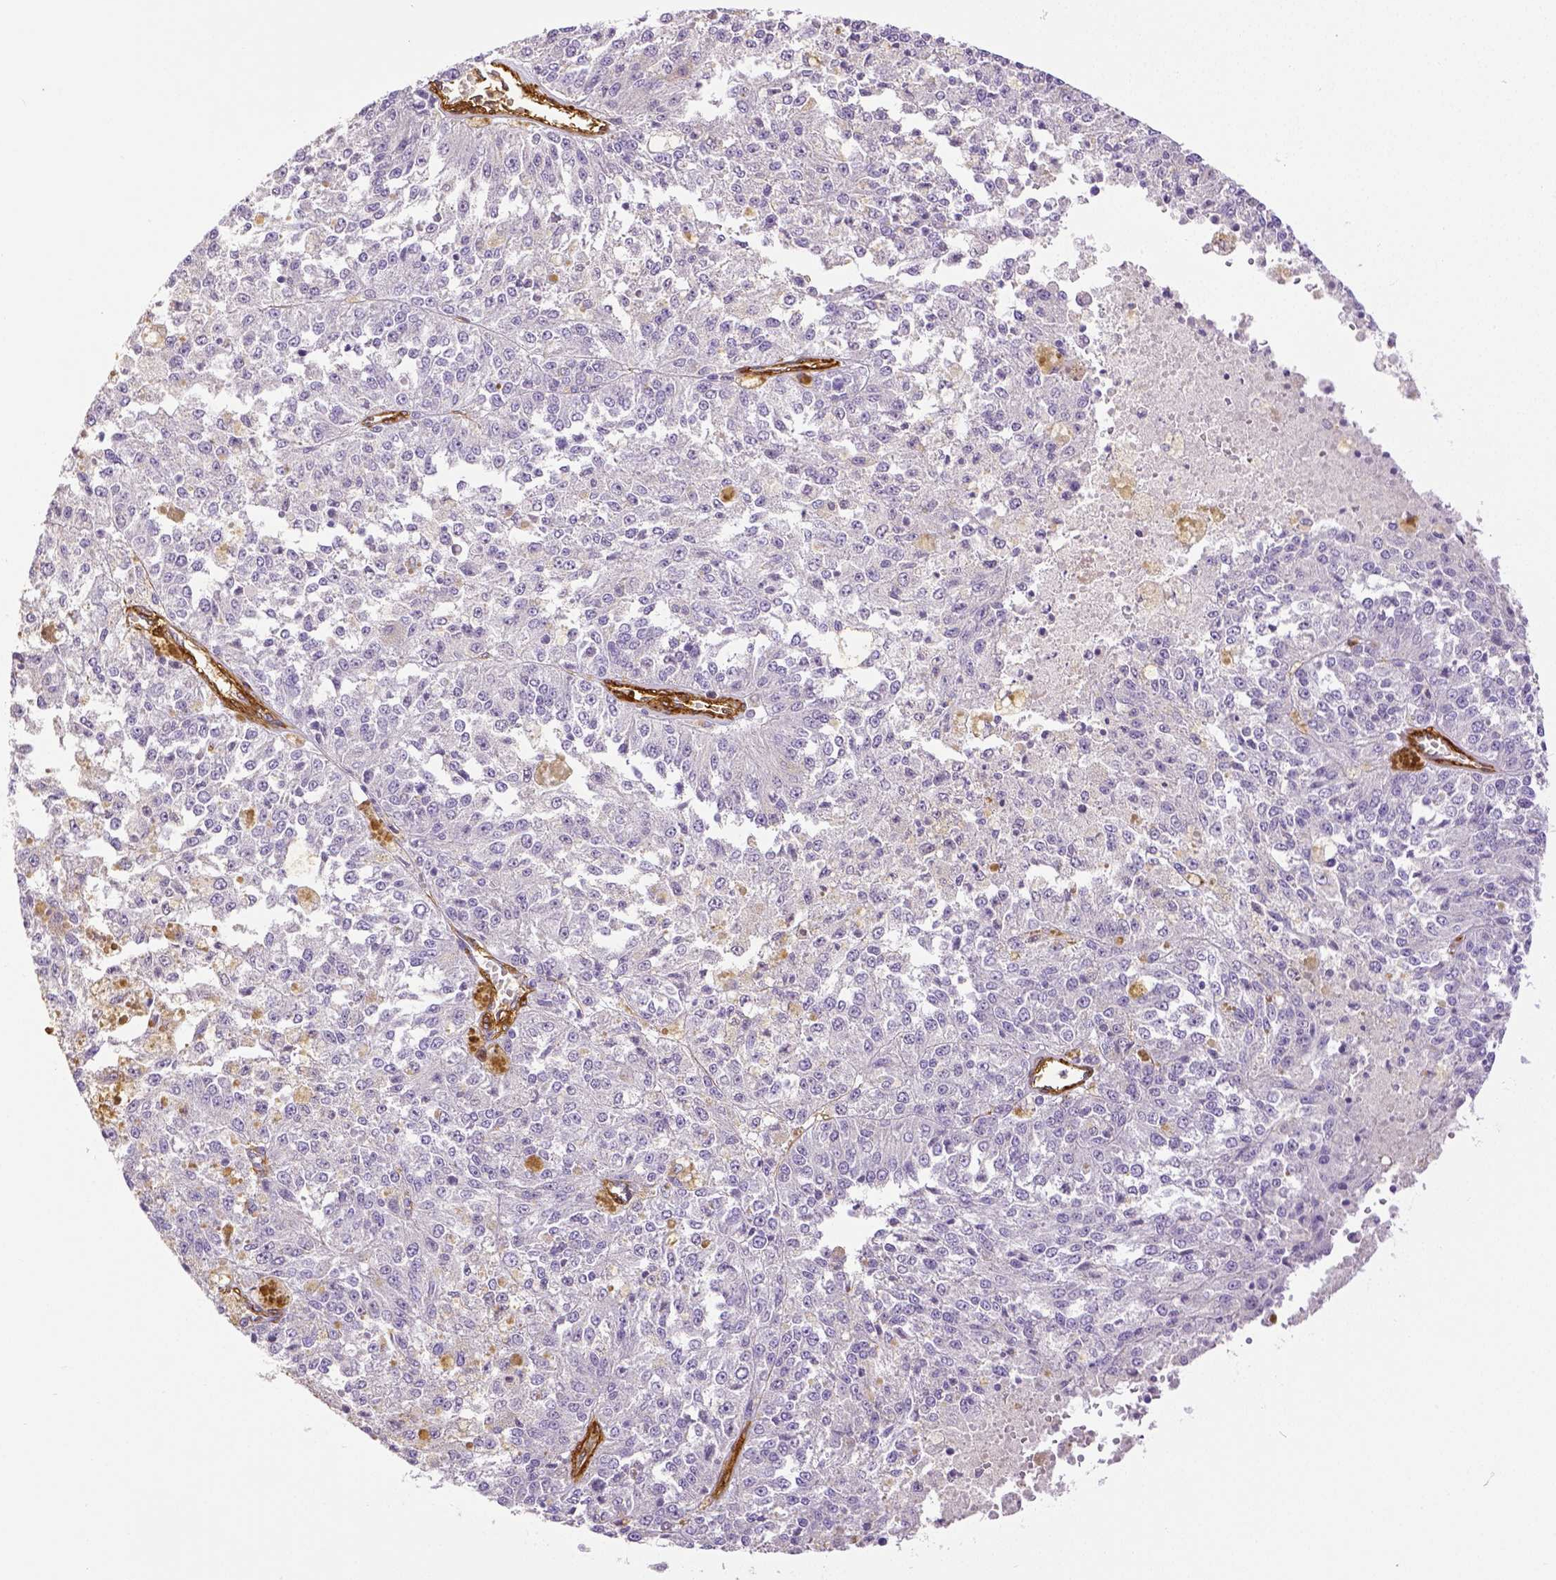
{"staining": {"intensity": "negative", "quantity": "none", "location": "none"}, "tissue": "melanoma", "cell_type": "Tumor cells", "image_type": "cancer", "snomed": [{"axis": "morphology", "description": "Malignant melanoma, Metastatic site"}, {"axis": "topography", "description": "Lymph node"}], "caption": "The IHC photomicrograph has no significant expression in tumor cells of malignant melanoma (metastatic site) tissue. (Stains: DAB (3,3'-diaminobenzidine) immunohistochemistry (IHC) with hematoxylin counter stain, Microscopy: brightfield microscopy at high magnification).", "gene": "THY1", "patient": {"sex": "female", "age": 64}}